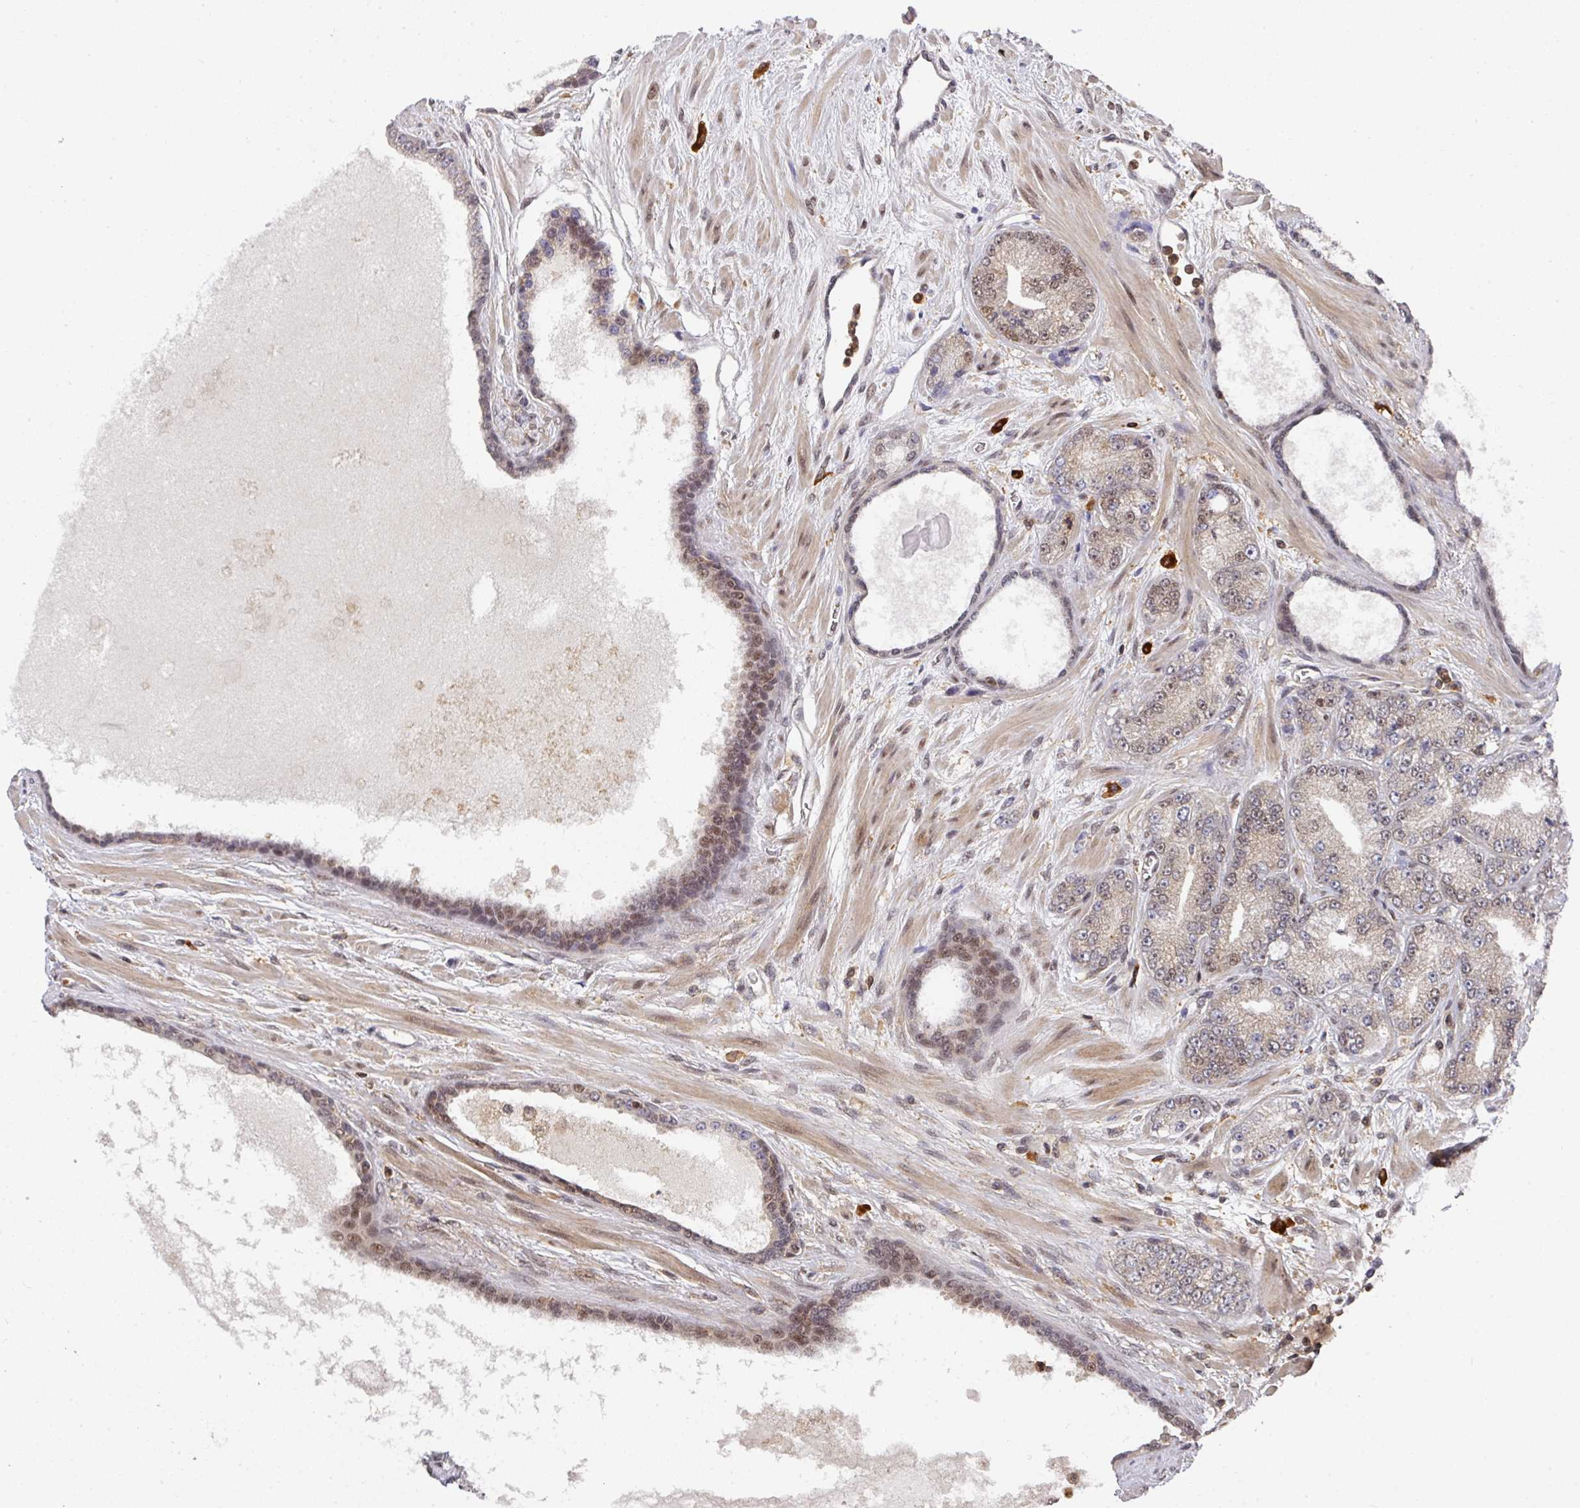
{"staining": {"intensity": "weak", "quantity": "25%-75%", "location": "nuclear"}, "tissue": "prostate cancer", "cell_type": "Tumor cells", "image_type": "cancer", "snomed": [{"axis": "morphology", "description": "Adenocarcinoma, High grade"}, {"axis": "topography", "description": "Prostate"}], "caption": "Immunohistochemical staining of high-grade adenocarcinoma (prostate) displays low levels of weak nuclear positivity in about 25%-75% of tumor cells.", "gene": "DIDO1", "patient": {"sex": "male", "age": 68}}